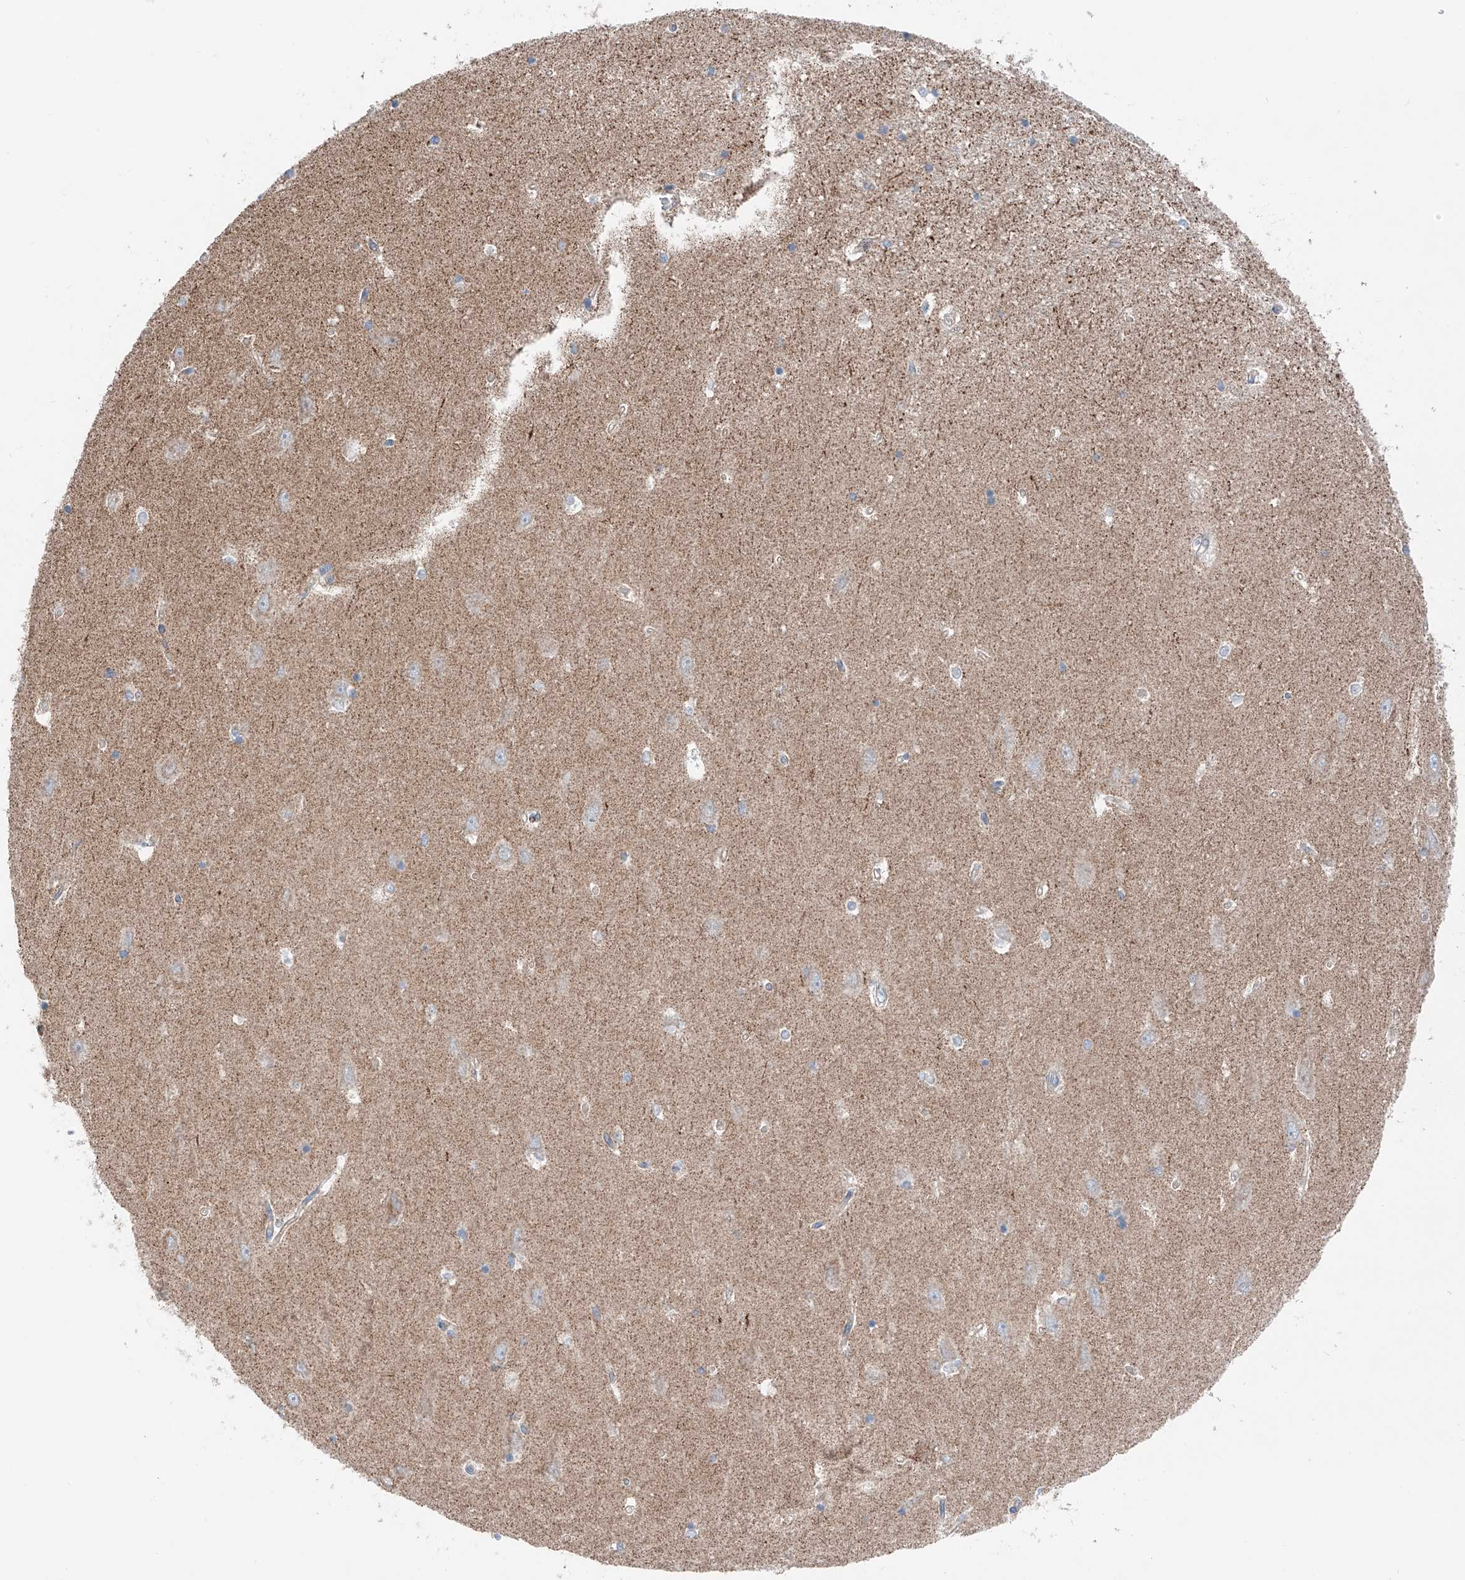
{"staining": {"intensity": "negative", "quantity": "none", "location": "none"}, "tissue": "hippocampus", "cell_type": "Glial cells", "image_type": "normal", "snomed": [{"axis": "morphology", "description": "Normal tissue, NOS"}, {"axis": "topography", "description": "Hippocampus"}], "caption": "An image of hippocampus stained for a protein reveals no brown staining in glial cells. (DAB immunohistochemistry visualized using brightfield microscopy, high magnification).", "gene": "MRAP", "patient": {"sex": "male", "age": 45}}